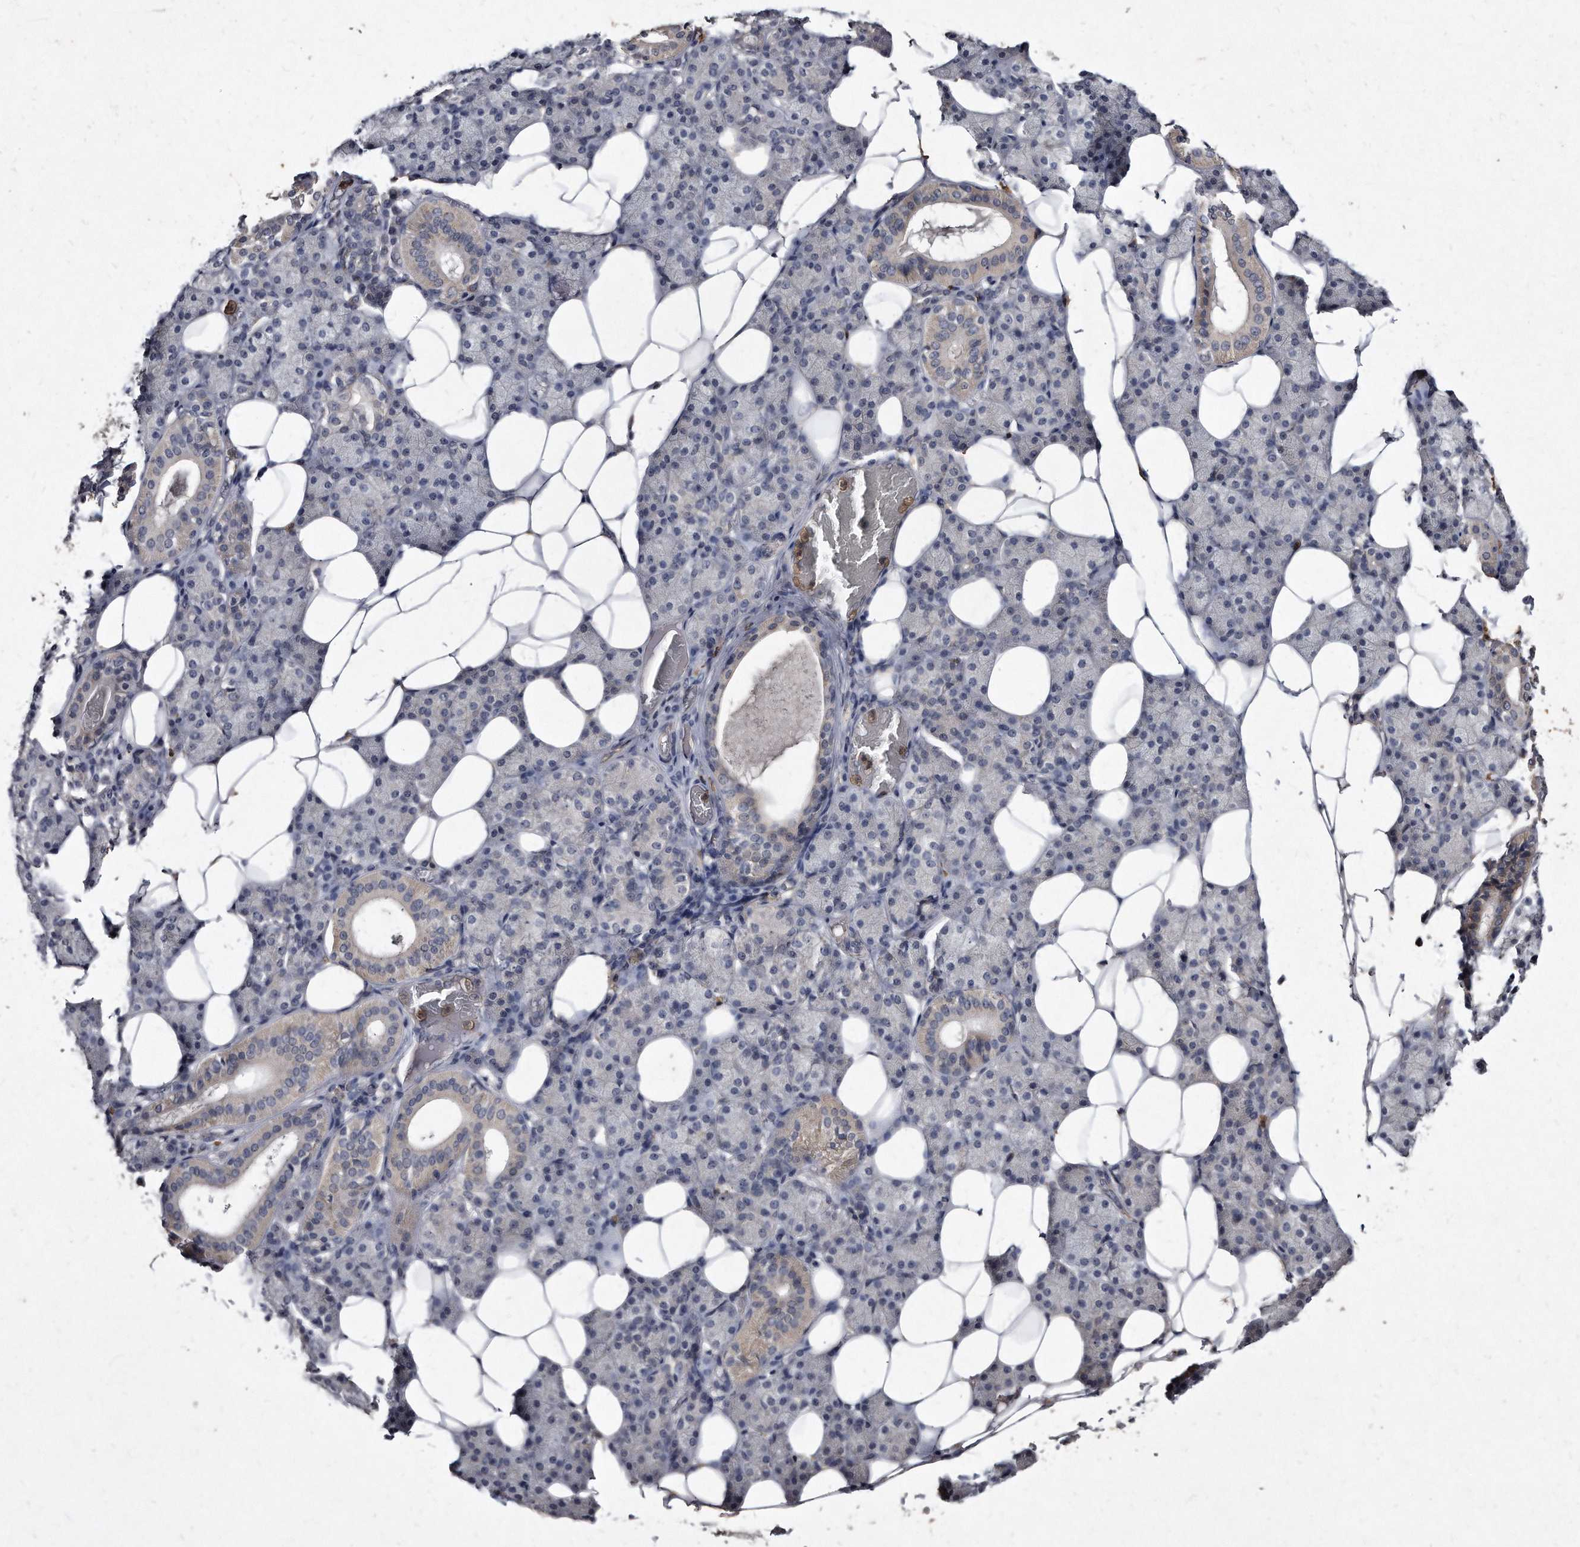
{"staining": {"intensity": "moderate", "quantity": "<25%", "location": "cytoplasmic/membranous"}, "tissue": "salivary gland", "cell_type": "Glandular cells", "image_type": "normal", "snomed": [{"axis": "morphology", "description": "Normal tissue, NOS"}, {"axis": "topography", "description": "Salivary gland"}], "caption": "Immunohistochemistry micrograph of benign salivary gland stained for a protein (brown), which exhibits low levels of moderate cytoplasmic/membranous expression in about <25% of glandular cells.", "gene": "KLHDC3", "patient": {"sex": "female", "age": 33}}